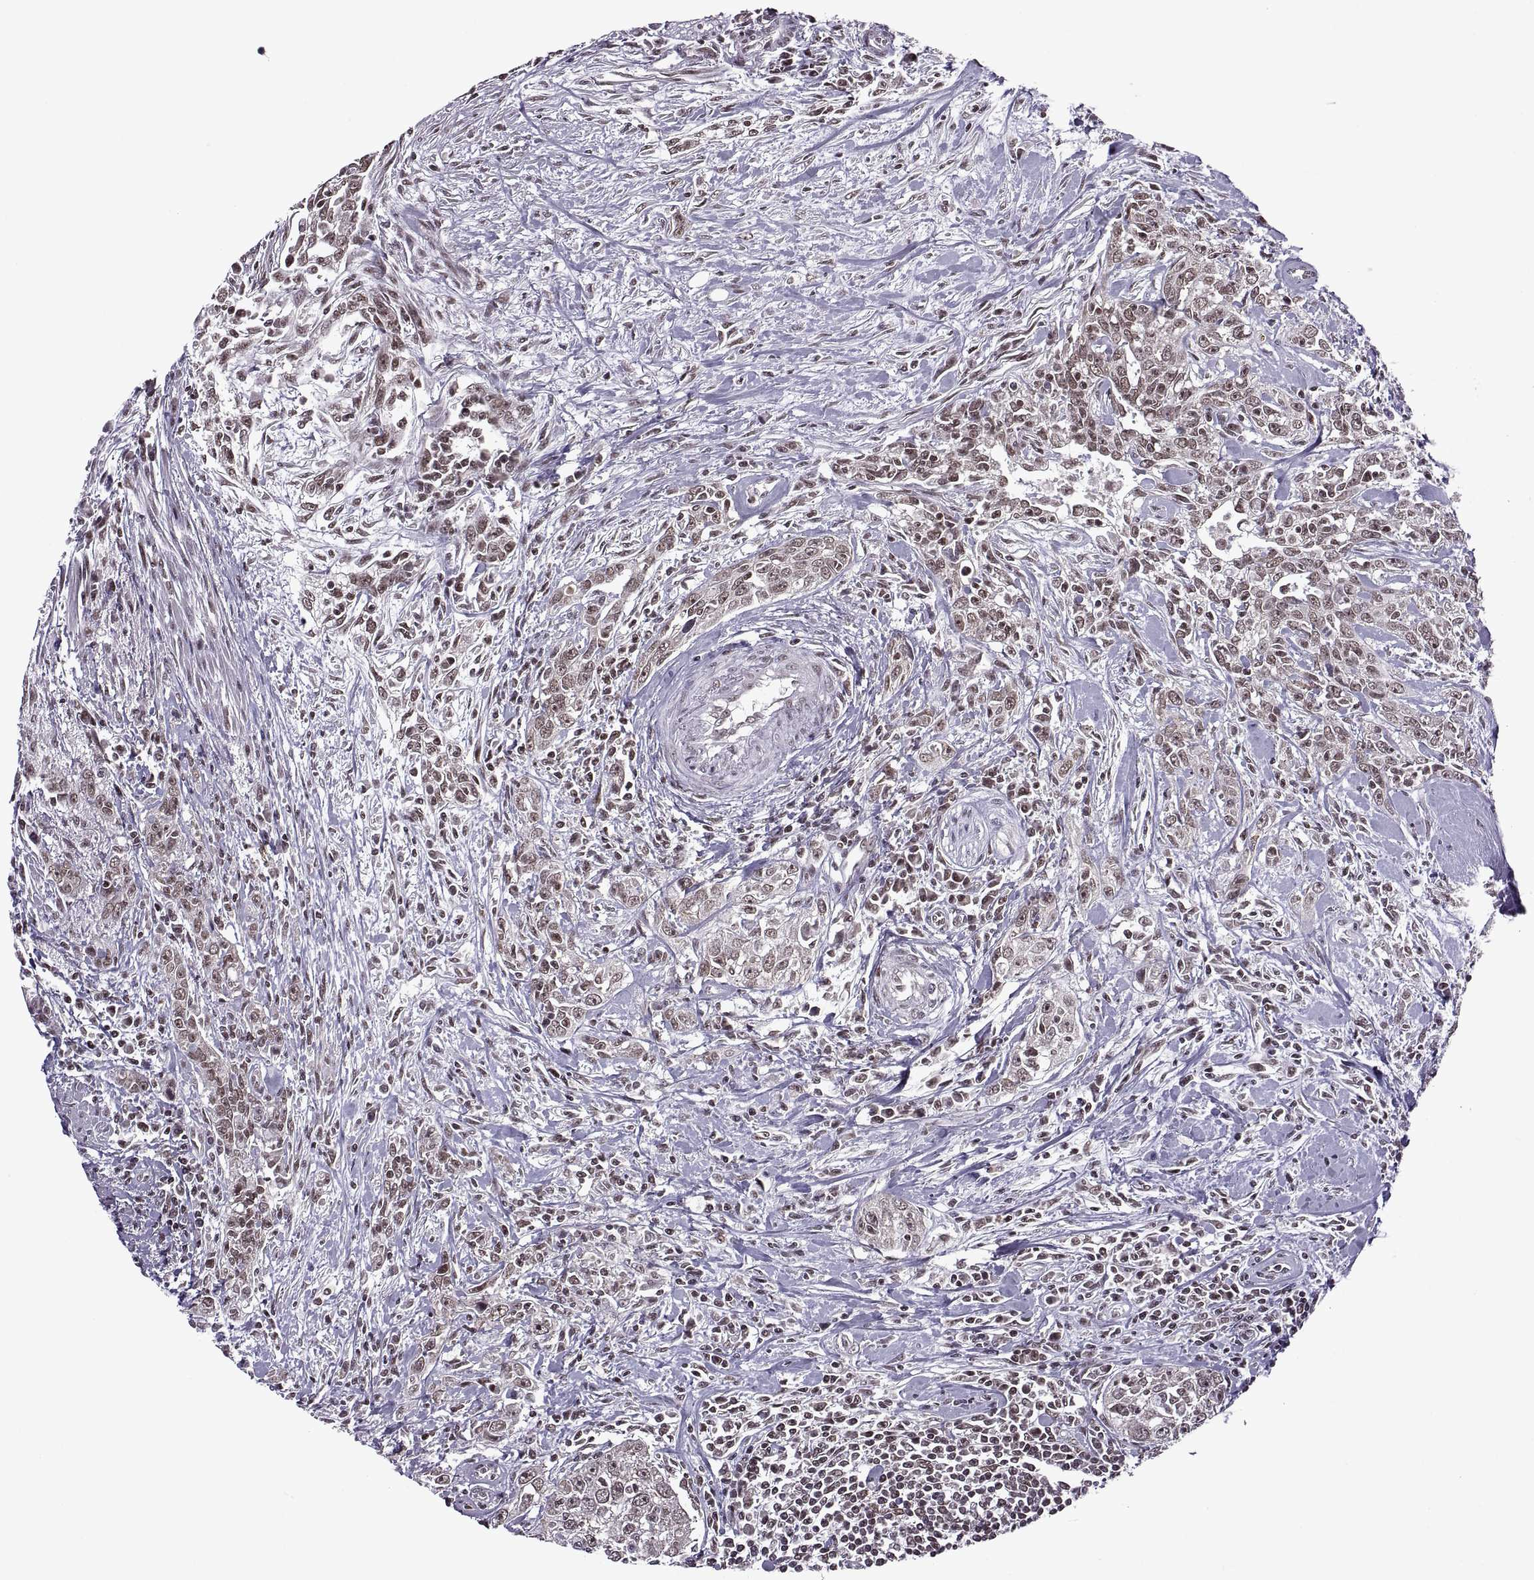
{"staining": {"intensity": "weak", "quantity": ">75%", "location": "nuclear"}, "tissue": "urothelial cancer", "cell_type": "Tumor cells", "image_type": "cancer", "snomed": [{"axis": "morphology", "description": "Urothelial carcinoma, High grade"}, {"axis": "topography", "description": "Urinary bladder"}], "caption": "A high-resolution histopathology image shows immunohistochemistry staining of urothelial cancer, which exhibits weak nuclear staining in about >75% of tumor cells.", "gene": "INTS3", "patient": {"sex": "male", "age": 83}}